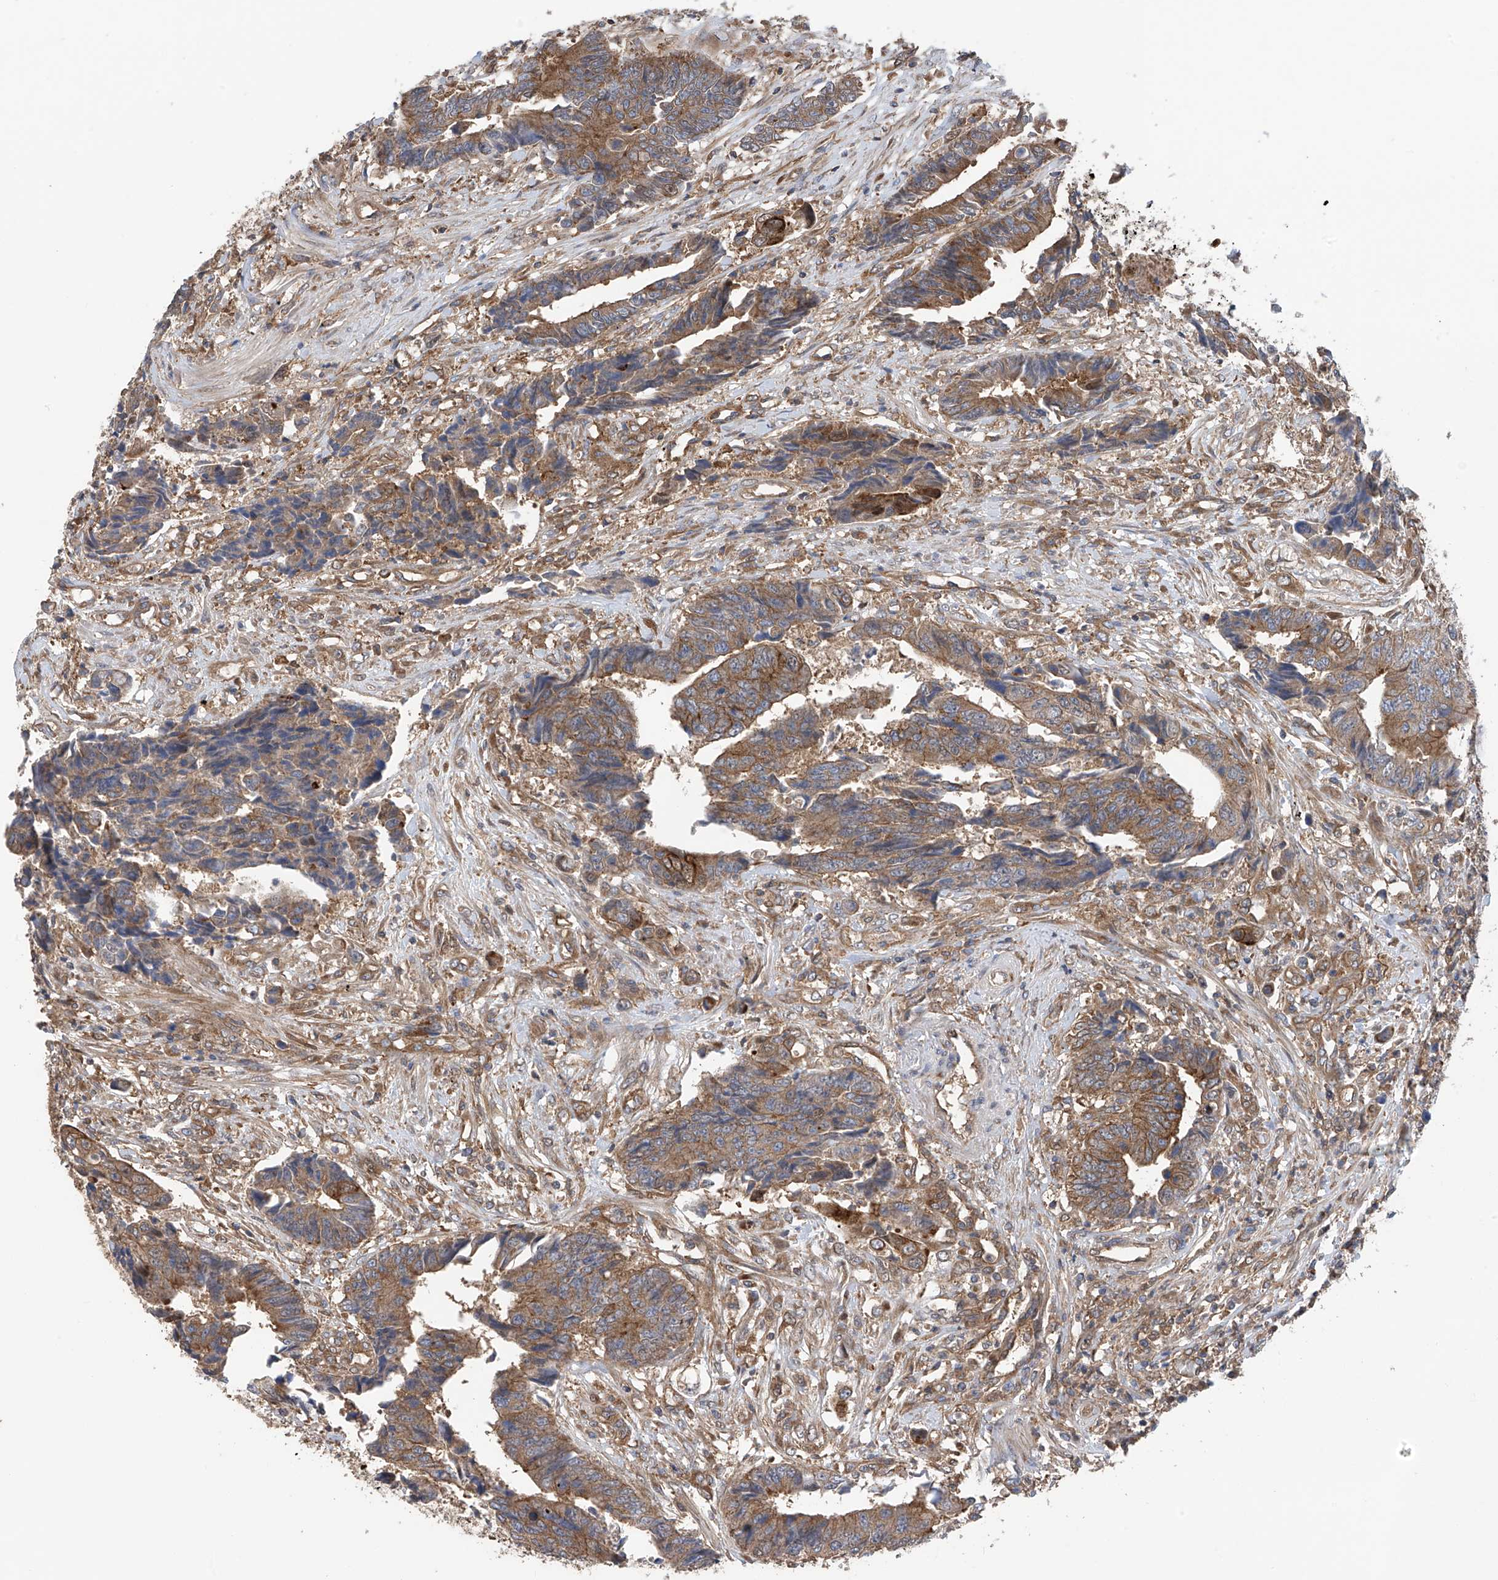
{"staining": {"intensity": "moderate", "quantity": ">75%", "location": "cytoplasmic/membranous"}, "tissue": "colorectal cancer", "cell_type": "Tumor cells", "image_type": "cancer", "snomed": [{"axis": "morphology", "description": "Adenocarcinoma, NOS"}, {"axis": "topography", "description": "Rectum"}], "caption": "This micrograph reveals colorectal cancer stained with IHC to label a protein in brown. The cytoplasmic/membranous of tumor cells show moderate positivity for the protein. Nuclei are counter-stained blue.", "gene": "CHPF", "patient": {"sex": "male", "age": 84}}